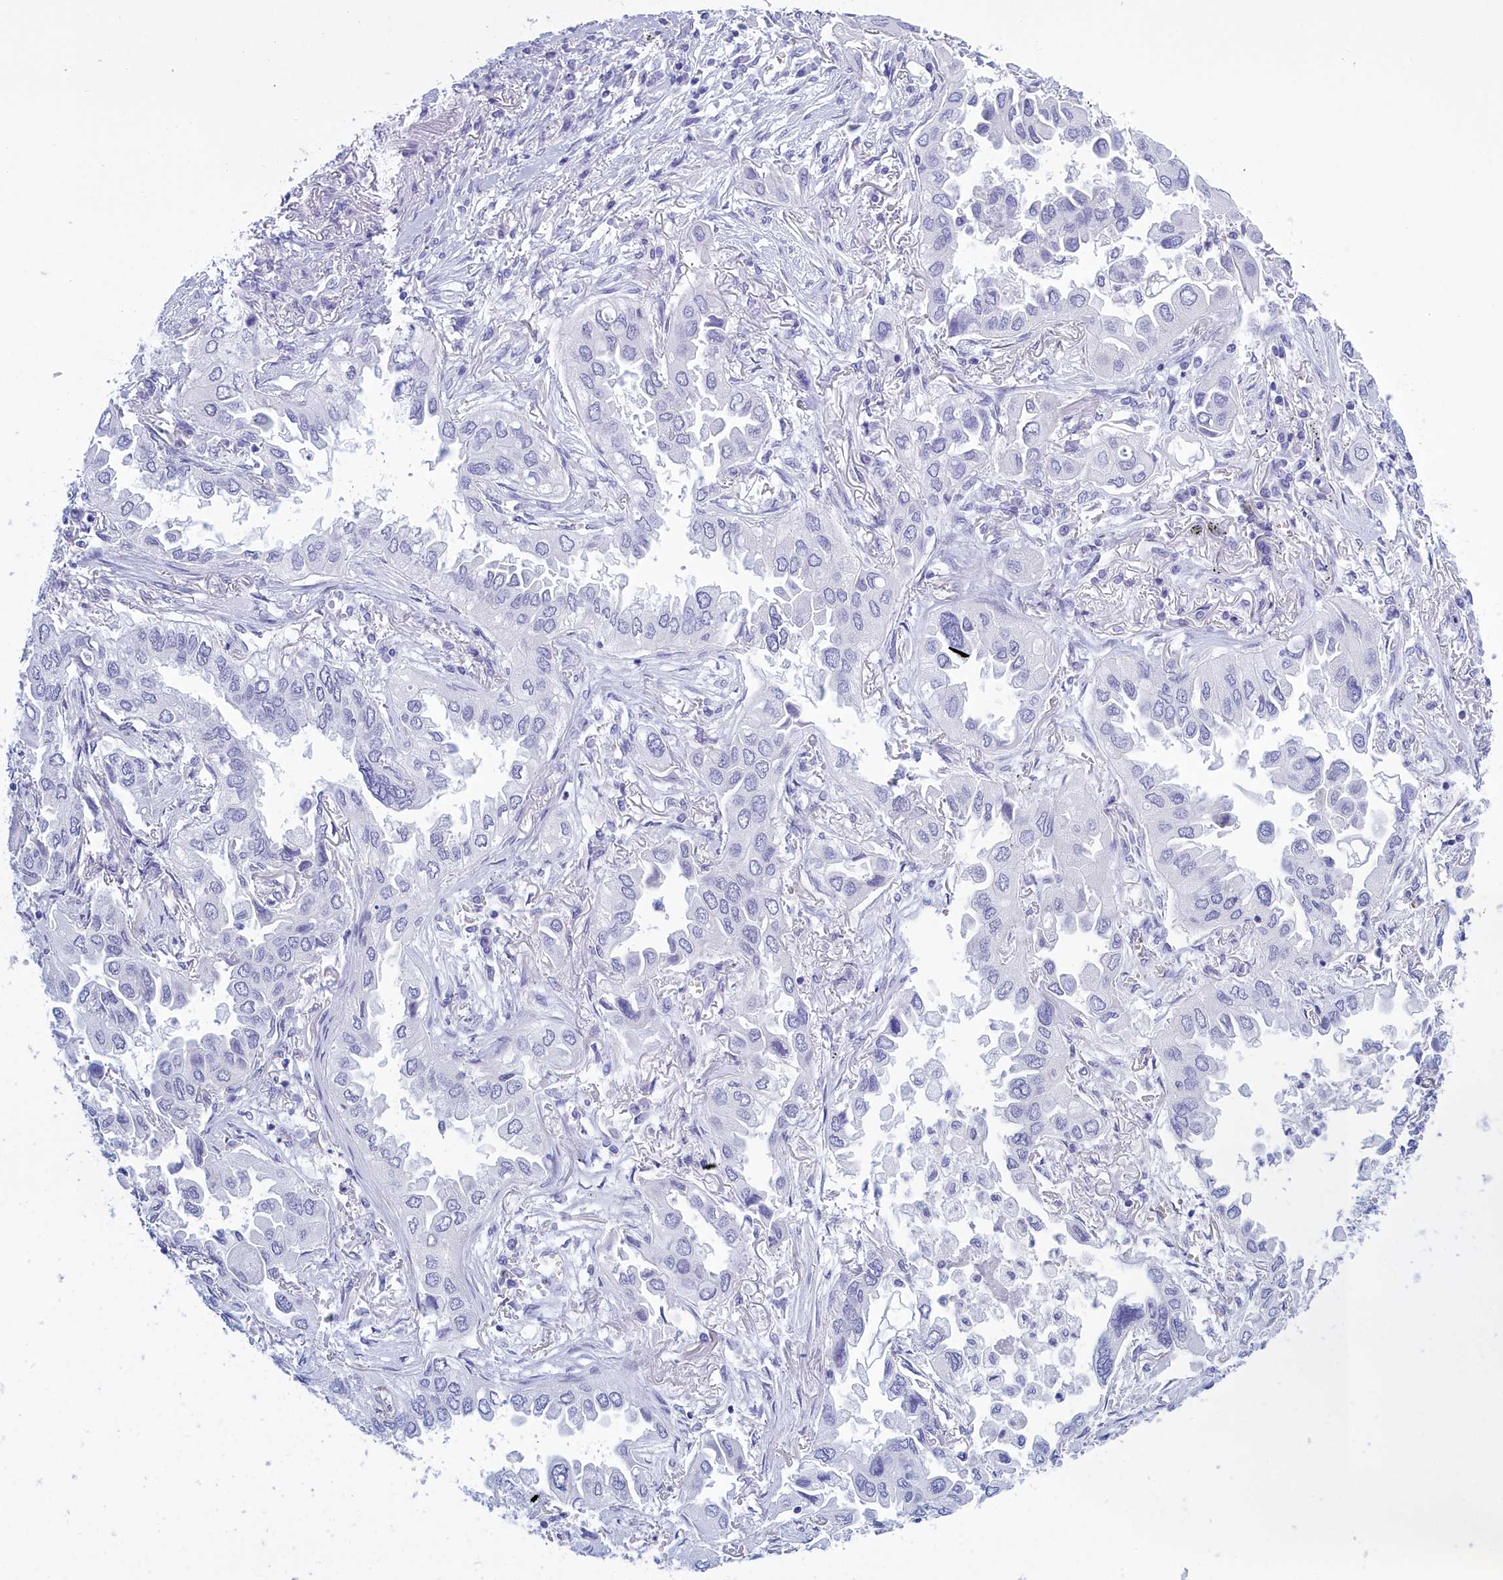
{"staining": {"intensity": "negative", "quantity": "none", "location": "none"}, "tissue": "lung cancer", "cell_type": "Tumor cells", "image_type": "cancer", "snomed": [{"axis": "morphology", "description": "Adenocarcinoma, NOS"}, {"axis": "topography", "description": "Lung"}], "caption": "Tumor cells are negative for protein expression in human adenocarcinoma (lung).", "gene": "TMEM97", "patient": {"sex": "female", "age": 76}}